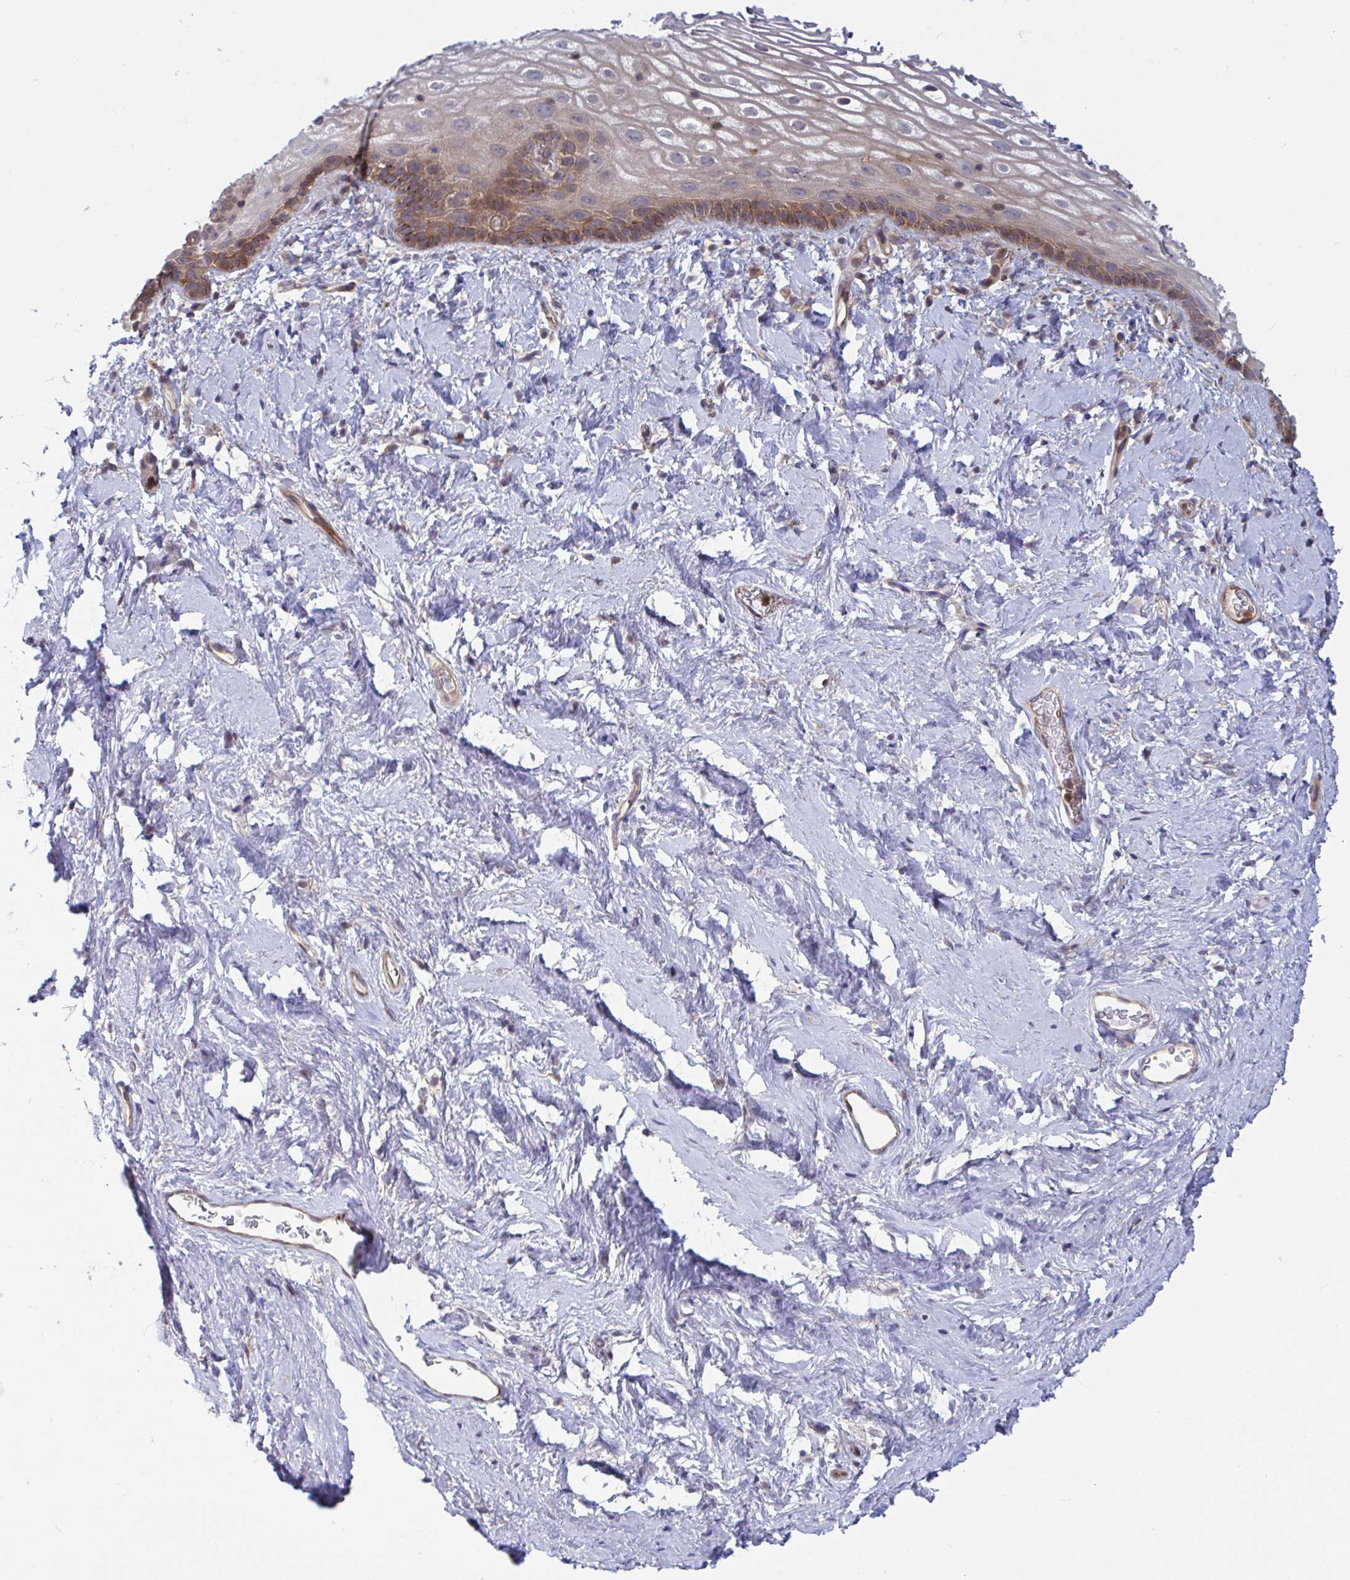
{"staining": {"intensity": "moderate", "quantity": "25%-75%", "location": "cytoplasmic/membranous"}, "tissue": "vagina", "cell_type": "Squamous epithelial cells", "image_type": "normal", "snomed": [{"axis": "morphology", "description": "Normal tissue, NOS"}, {"axis": "morphology", "description": "Adenocarcinoma, NOS"}, {"axis": "topography", "description": "Rectum"}, {"axis": "topography", "description": "Vagina"}, {"axis": "topography", "description": "Peripheral nerve tissue"}], "caption": "Immunohistochemical staining of unremarkable human vagina exhibits medium levels of moderate cytoplasmic/membranous positivity in about 25%-75% of squamous epithelial cells. The staining was performed using DAB, with brown indicating positive protein expression. Nuclei are stained blue with hematoxylin.", "gene": "LMNTD2", "patient": {"sex": "female", "age": 71}}